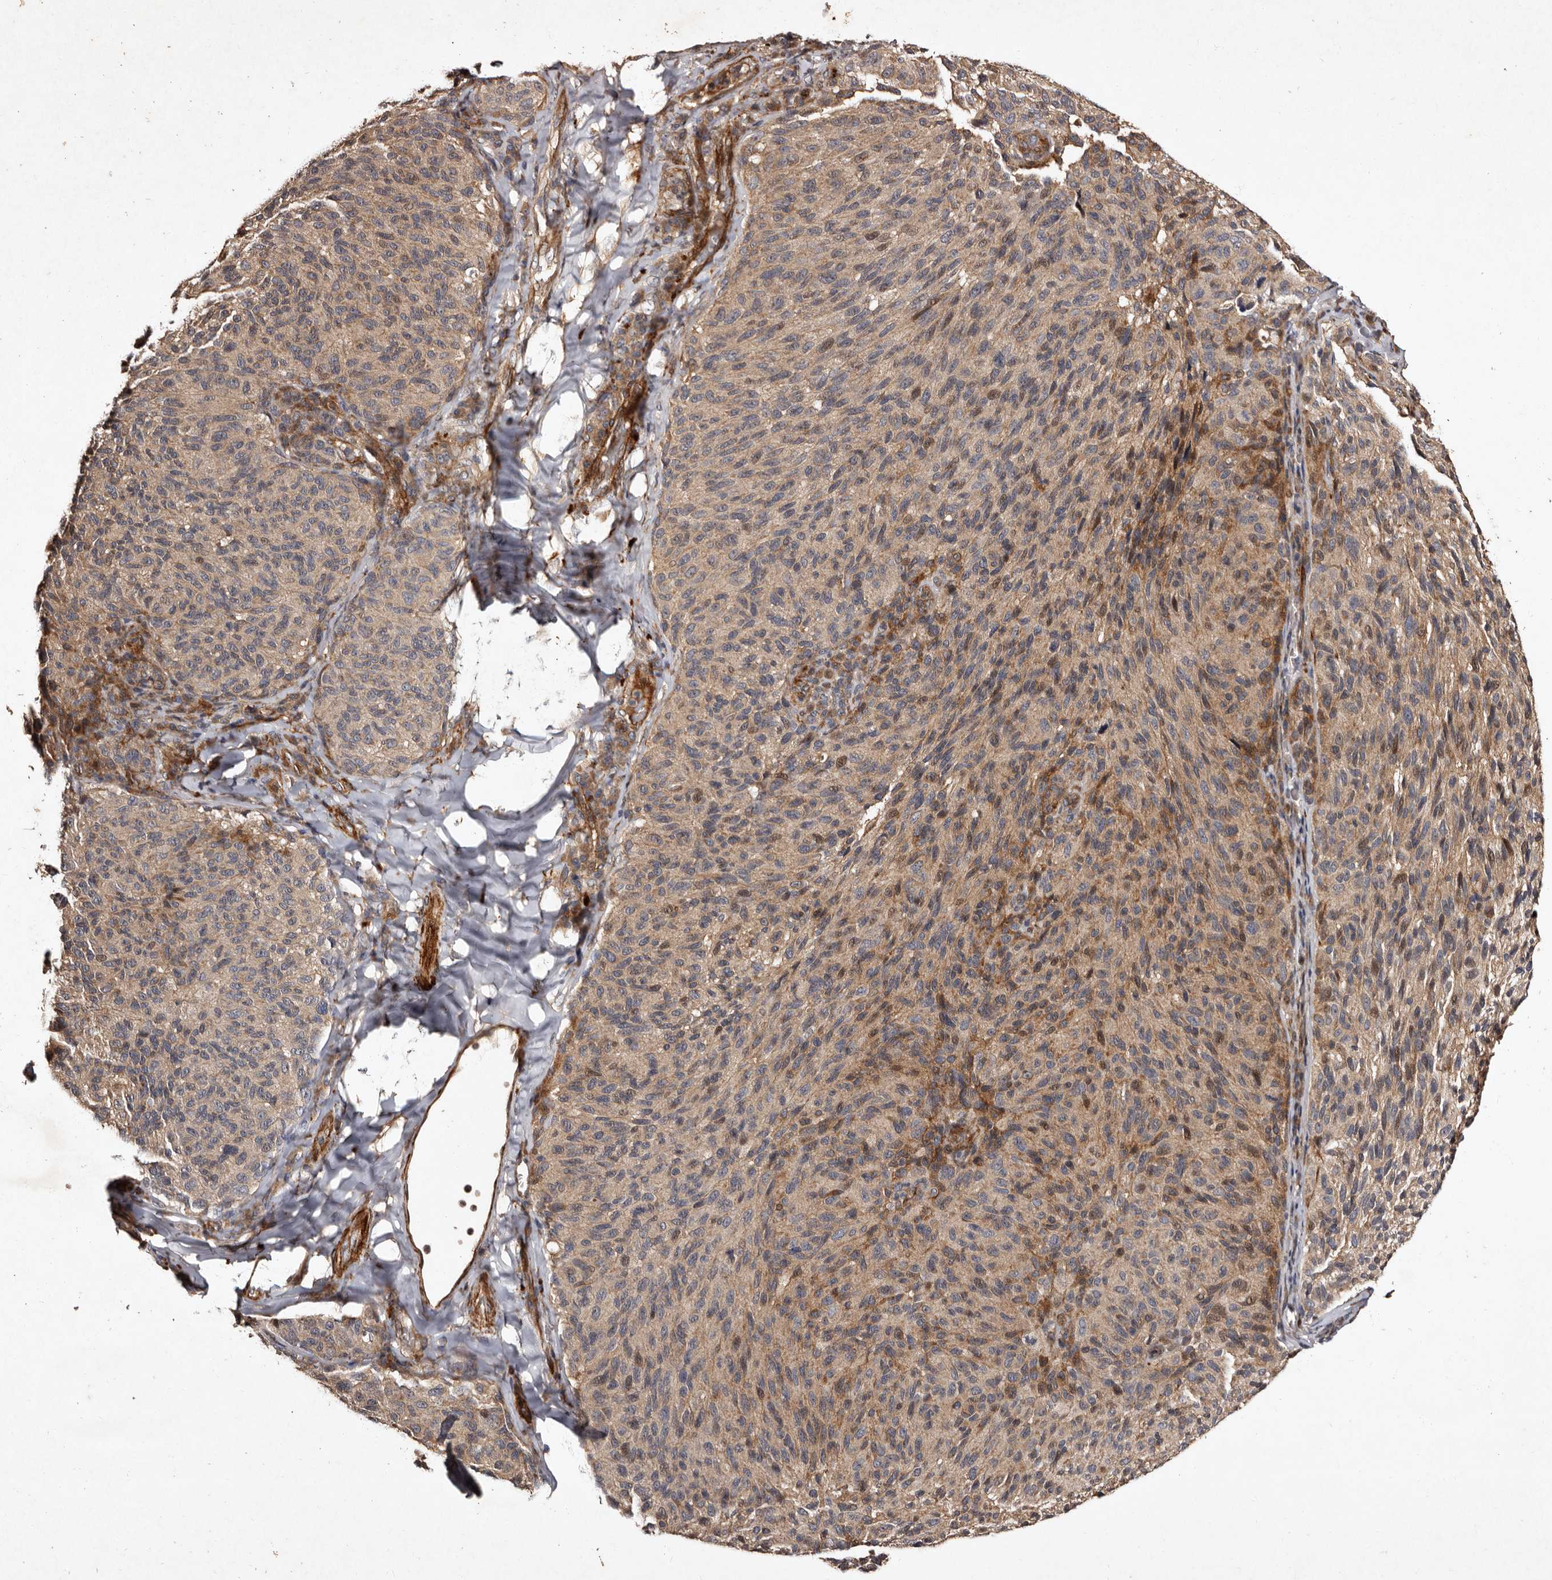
{"staining": {"intensity": "weak", "quantity": "25%-75%", "location": "cytoplasmic/membranous"}, "tissue": "melanoma", "cell_type": "Tumor cells", "image_type": "cancer", "snomed": [{"axis": "morphology", "description": "Malignant melanoma, NOS"}, {"axis": "topography", "description": "Skin"}], "caption": "Immunohistochemistry (IHC) of malignant melanoma displays low levels of weak cytoplasmic/membranous staining in about 25%-75% of tumor cells.", "gene": "PRKD3", "patient": {"sex": "female", "age": 73}}